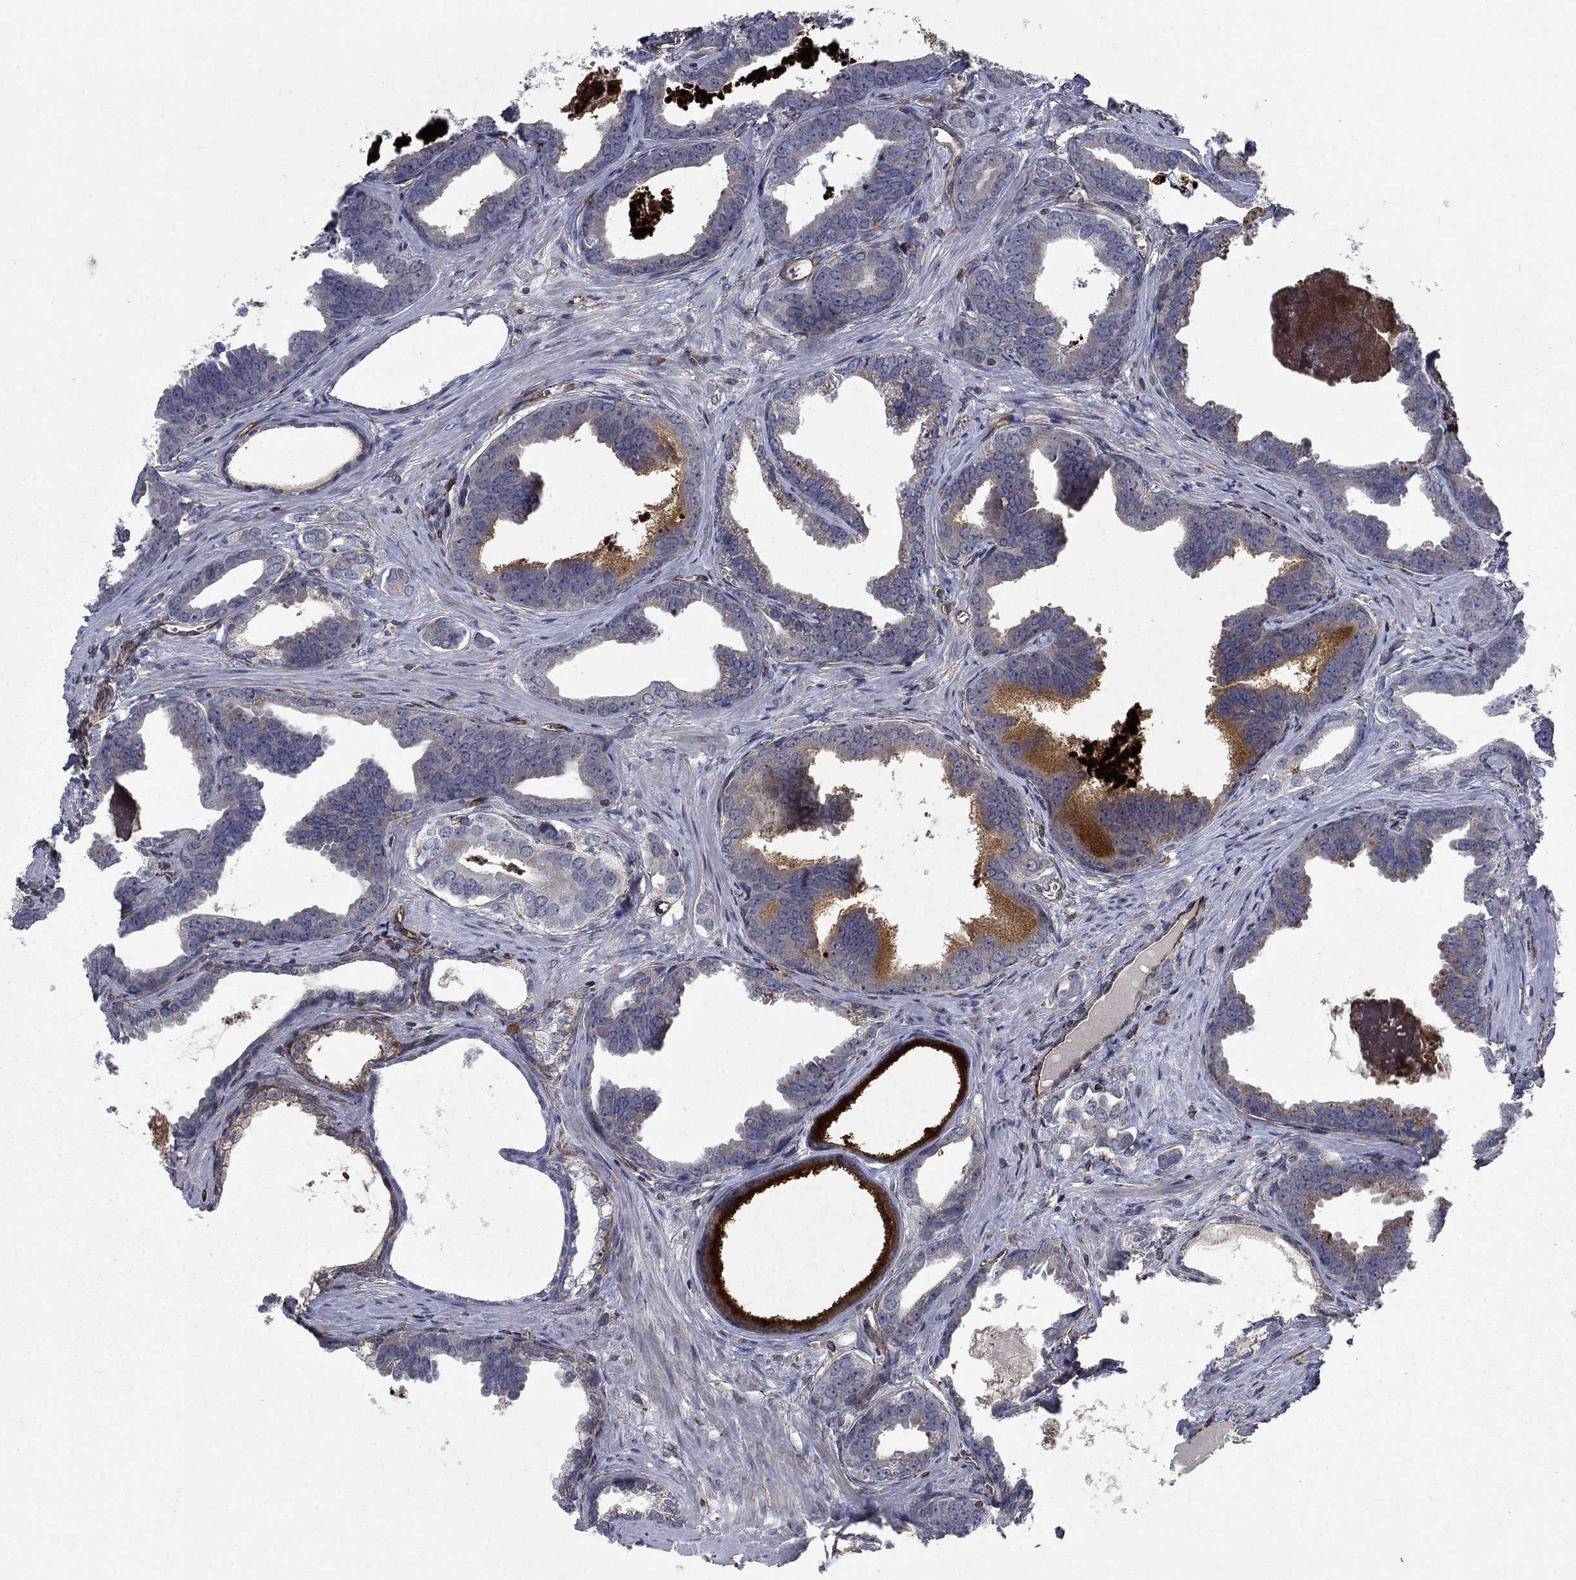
{"staining": {"intensity": "negative", "quantity": "none", "location": "none"}, "tissue": "prostate cancer", "cell_type": "Tumor cells", "image_type": "cancer", "snomed": [{"axis": "morphology", "description": "Adenocarcinoma, NOS"}, {"axis": "topography", "description": "Prostate"}], "caption": "The micrograph demonstrates no staining of tumor cells in adenocarcinoma (prostate).", "gene": "NDUFC1", "patient": {"sex": "male", "age": 66}}